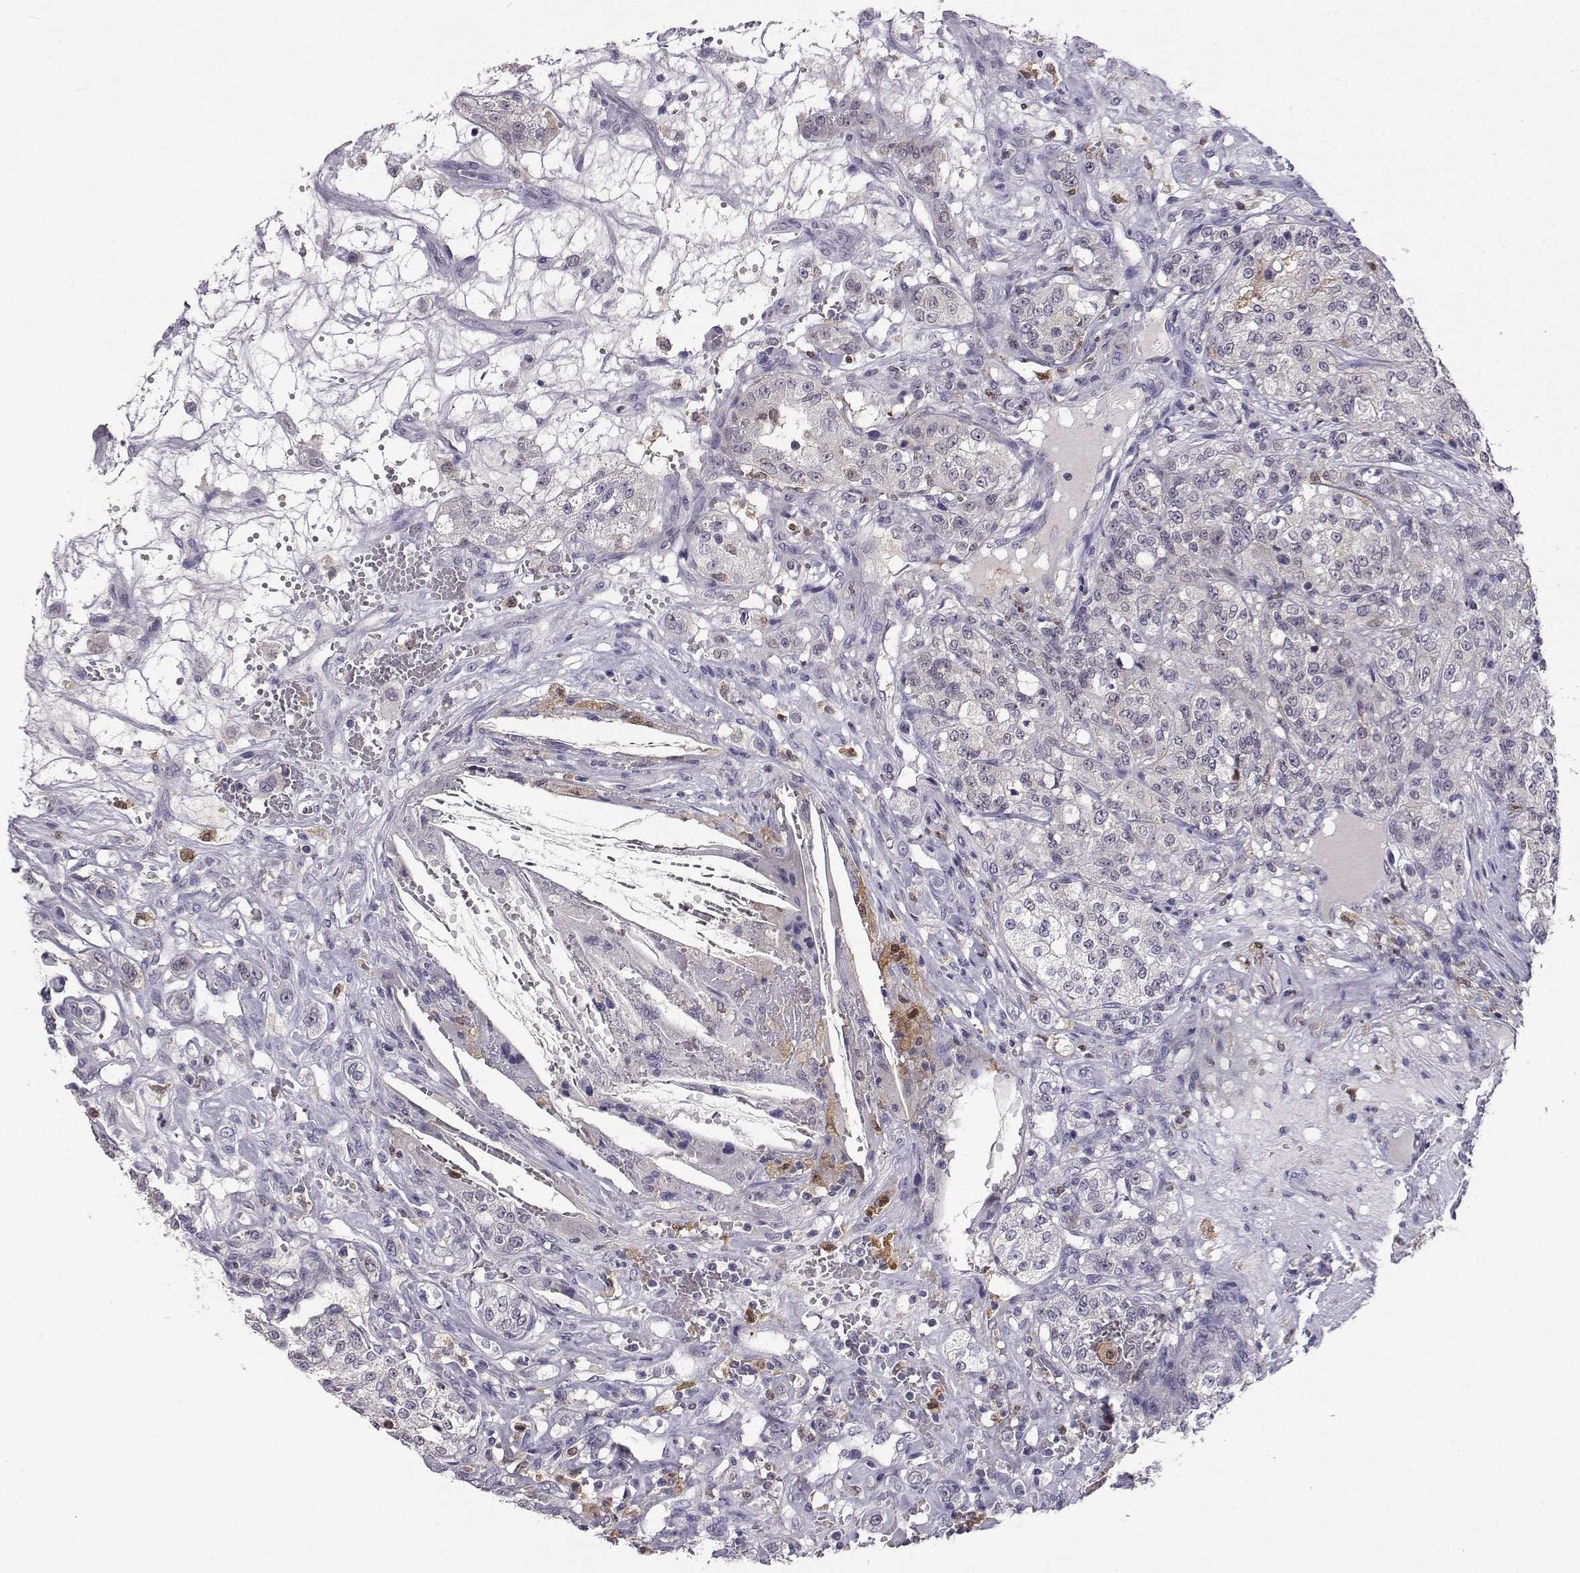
{"staining": {"intensity": "negative", "quantity": "none", "location": "none"}, "tissue": "renal cancer", "cell_type": "Tumor cells", "image_type": "cancer", "snomed": [{"axis": "morphology", "description": "Adenocarcinoma, NOS"}, {"axis": "topography", "description": "Kidney"}], "caption": "Immunohistochemistry (IHC) of human renal cancer reveals no staining in tumor cells.", "gene": "AKR1B1", "patient": {"sex": "female", "age": 63}}